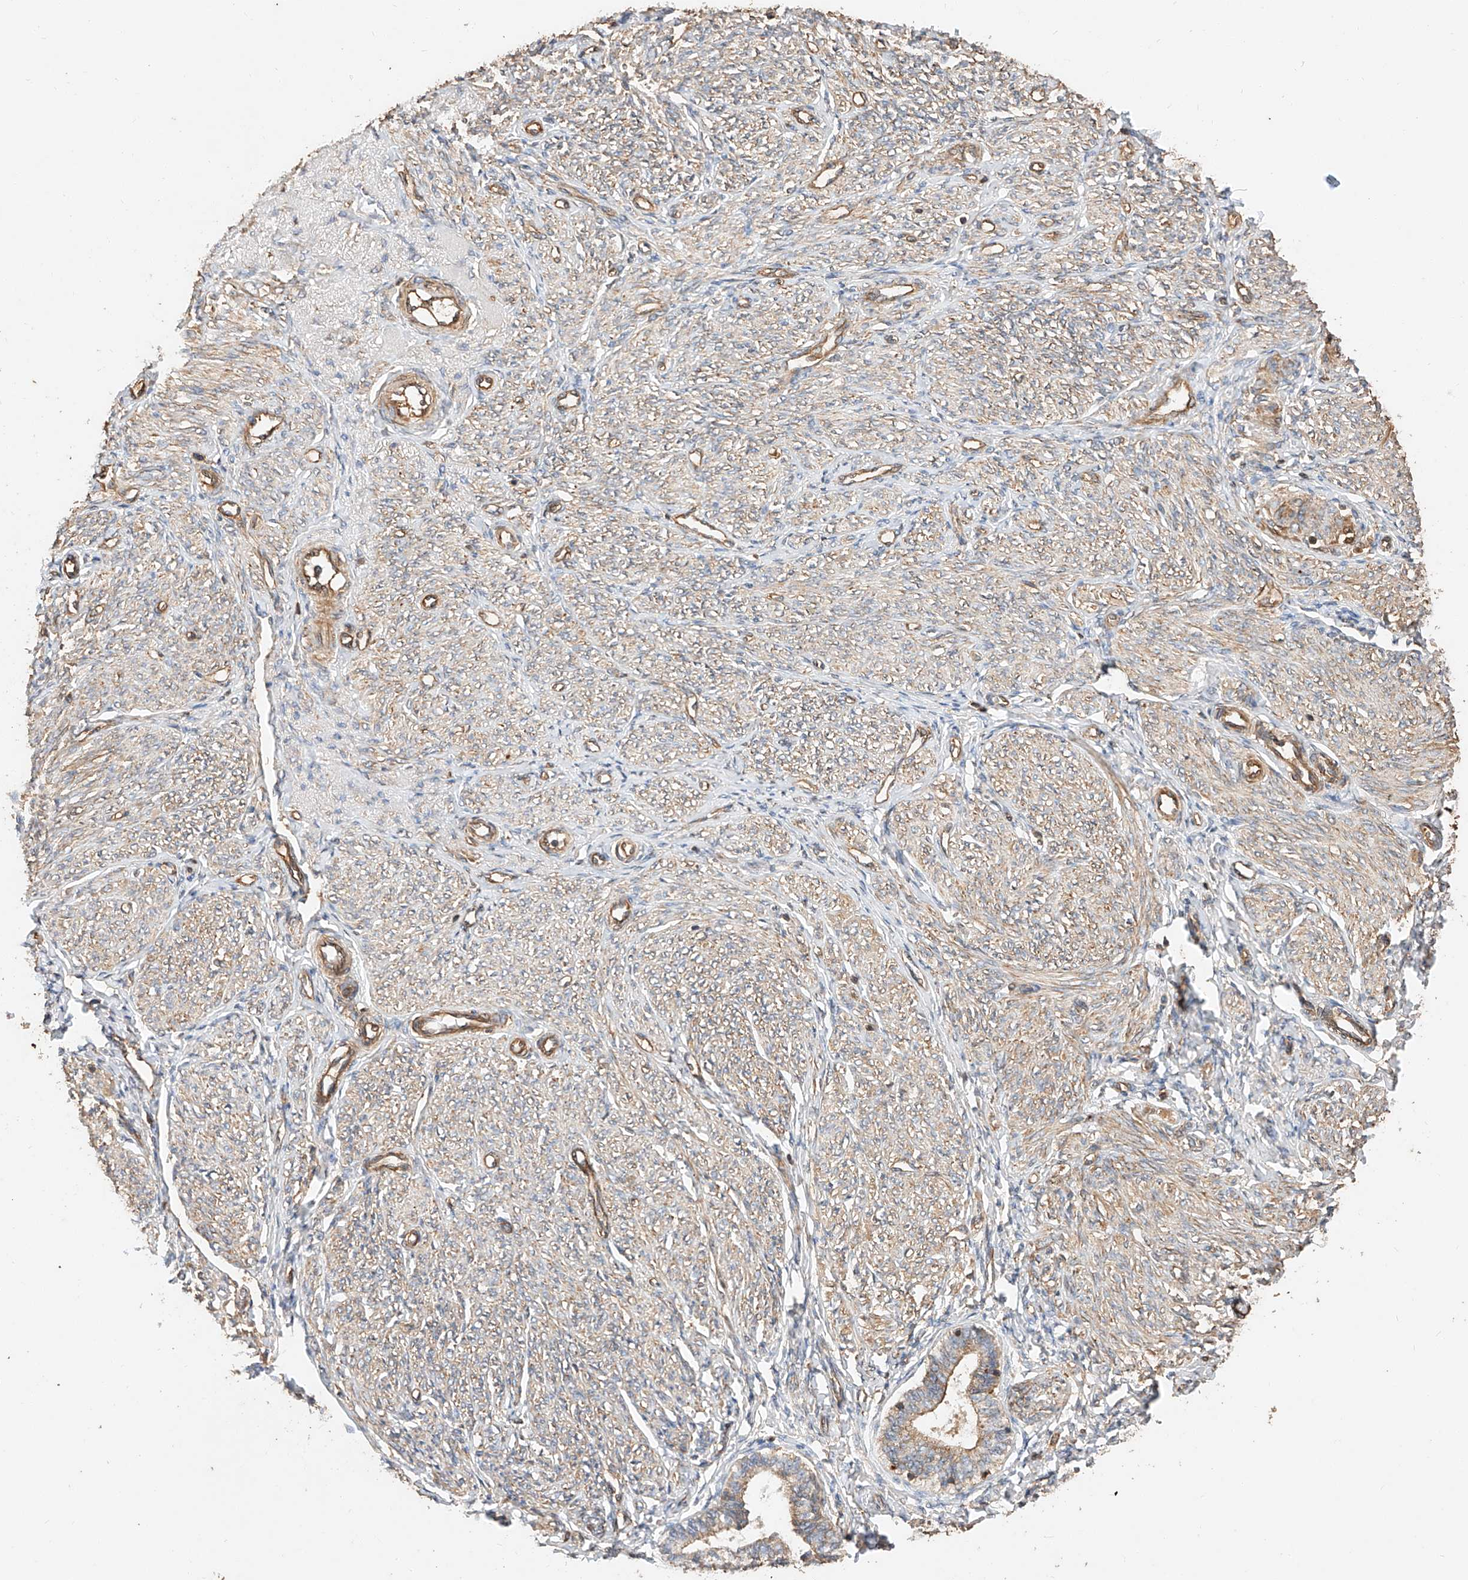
{"staining": {"intensity": "negative", "quantity": "none", "location": "none"}, "tissue": "endometrium", "cell_type": "Cells in endometrial stroma", "image_type": "normal", "snomed": [{"axis": "morphology", "description": "Normal tissue, NOS"}, {"axis": "topography", "description": "Endometrium"}], "caption": "IHC photomicrograph of unremarkable endometrium: endometrium stained with DAB shows no significant protein staining in cells in endometrial stroma. The staining was performed using DAB (3,3'-diaminobenzidine) to visualize the protein expression in brown, while the nuclei were stained in blue with hematoxylin (Magnification: 20x).", "gene": "GHDC", "patient": {"sex": "female", "age": 72}}